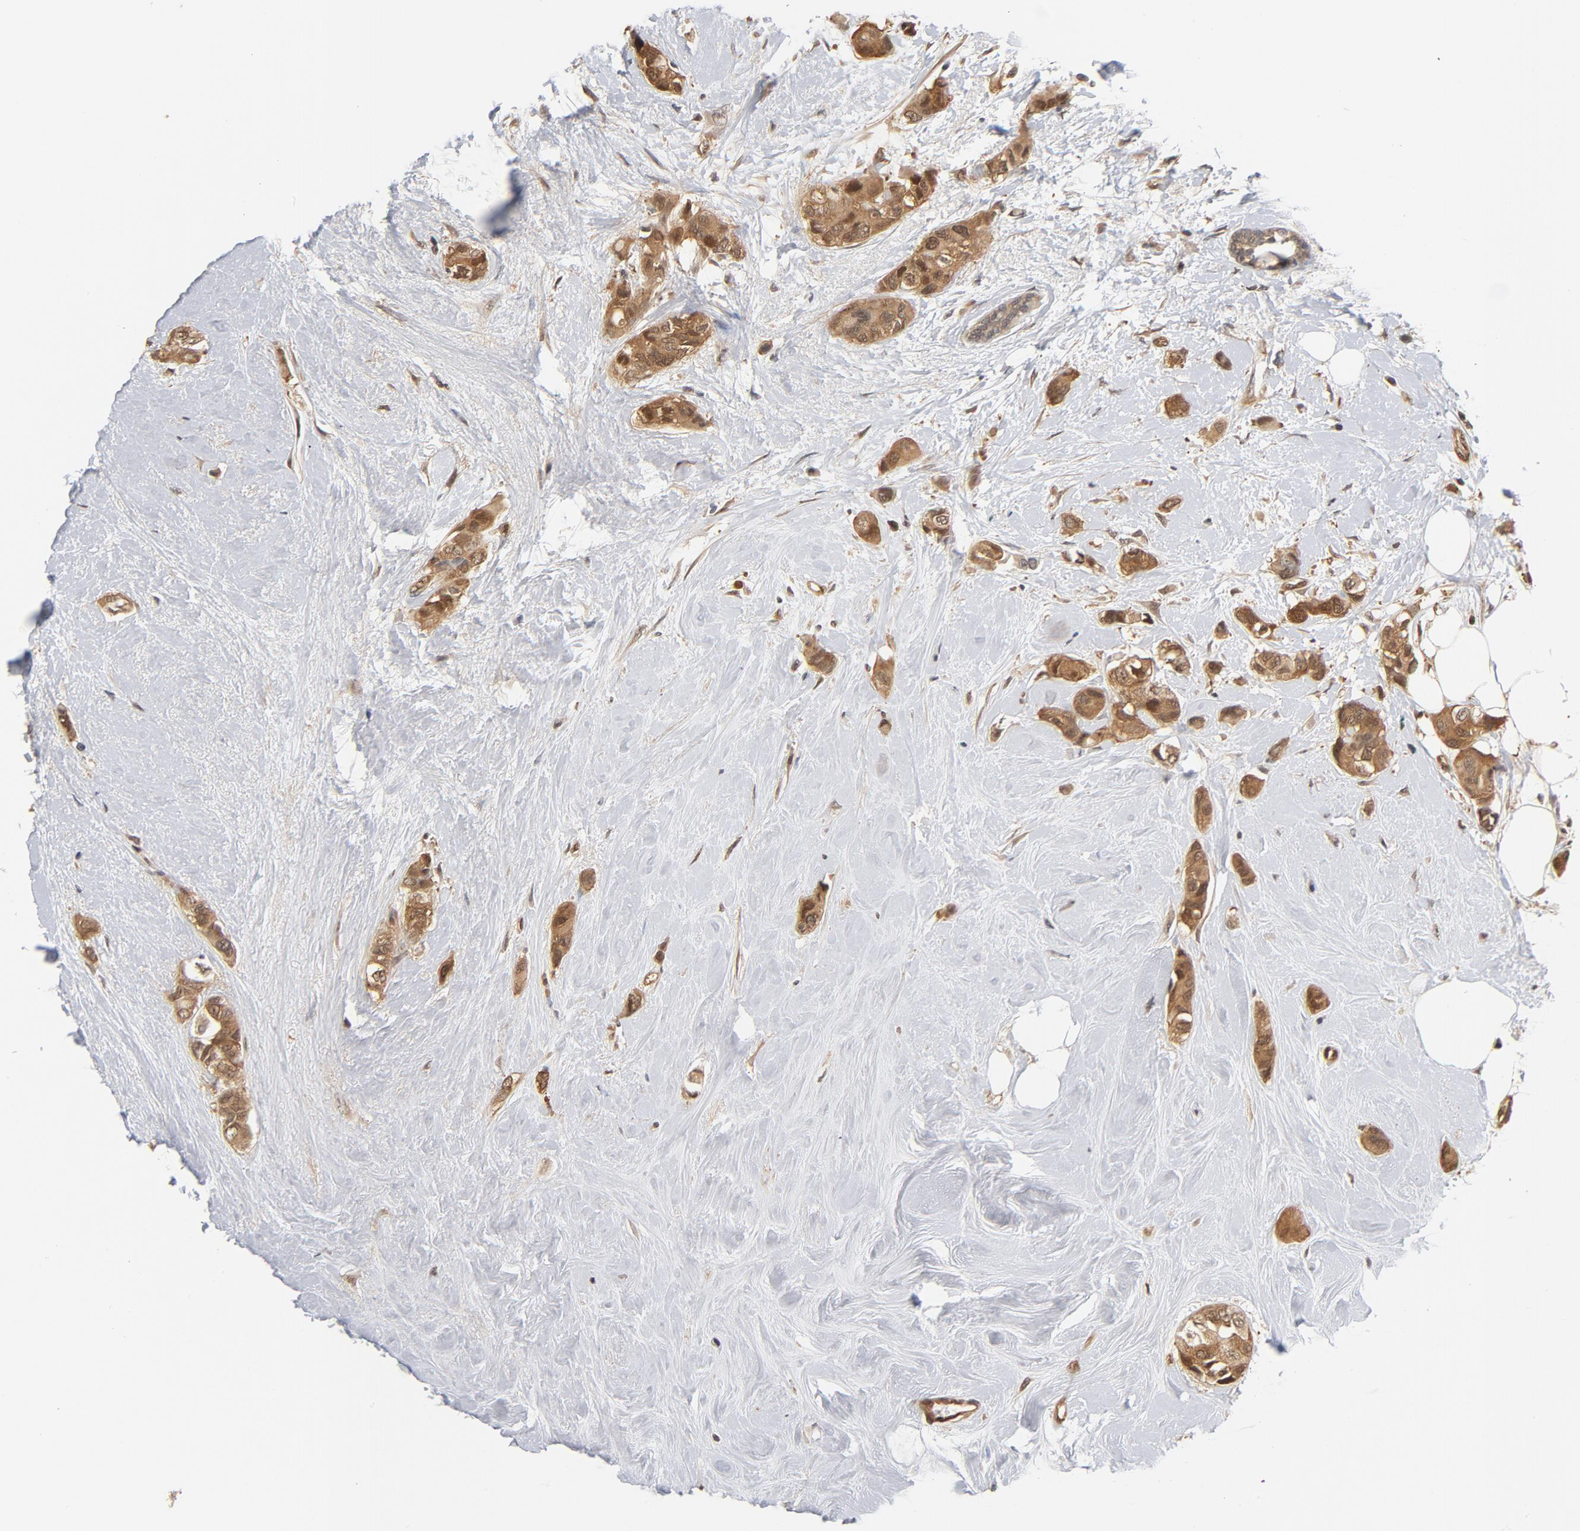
{"staining": {"intensity": "moderate", "quantity": ">75%", "location": "cytoplasmic/membranous,nuclear"}, "tissue": "breast cancer", "cell_type": "Tumor cells", "image_type": "cancer", "snomed": [{"axis": "morphology", "description": "Duct carcinoma"}, {"axis": "topography", "description": "Breast"}], "caption": "Immunohistochemistry staining of intraductal carcinoma (breast), which reveals medium levels of moderate cytoplasmic/membranous and nuclear positivity in approximately >75% of tumor cells indicating moderate cytoplasmic/membranous and nuclear protein staining. The staining was performed using DAB (brown) for protein detection and nuclei were counterstained in hematoxylin (blue).", "gene": "CDC37", "patient": {"sex": "female", "age": 51}}